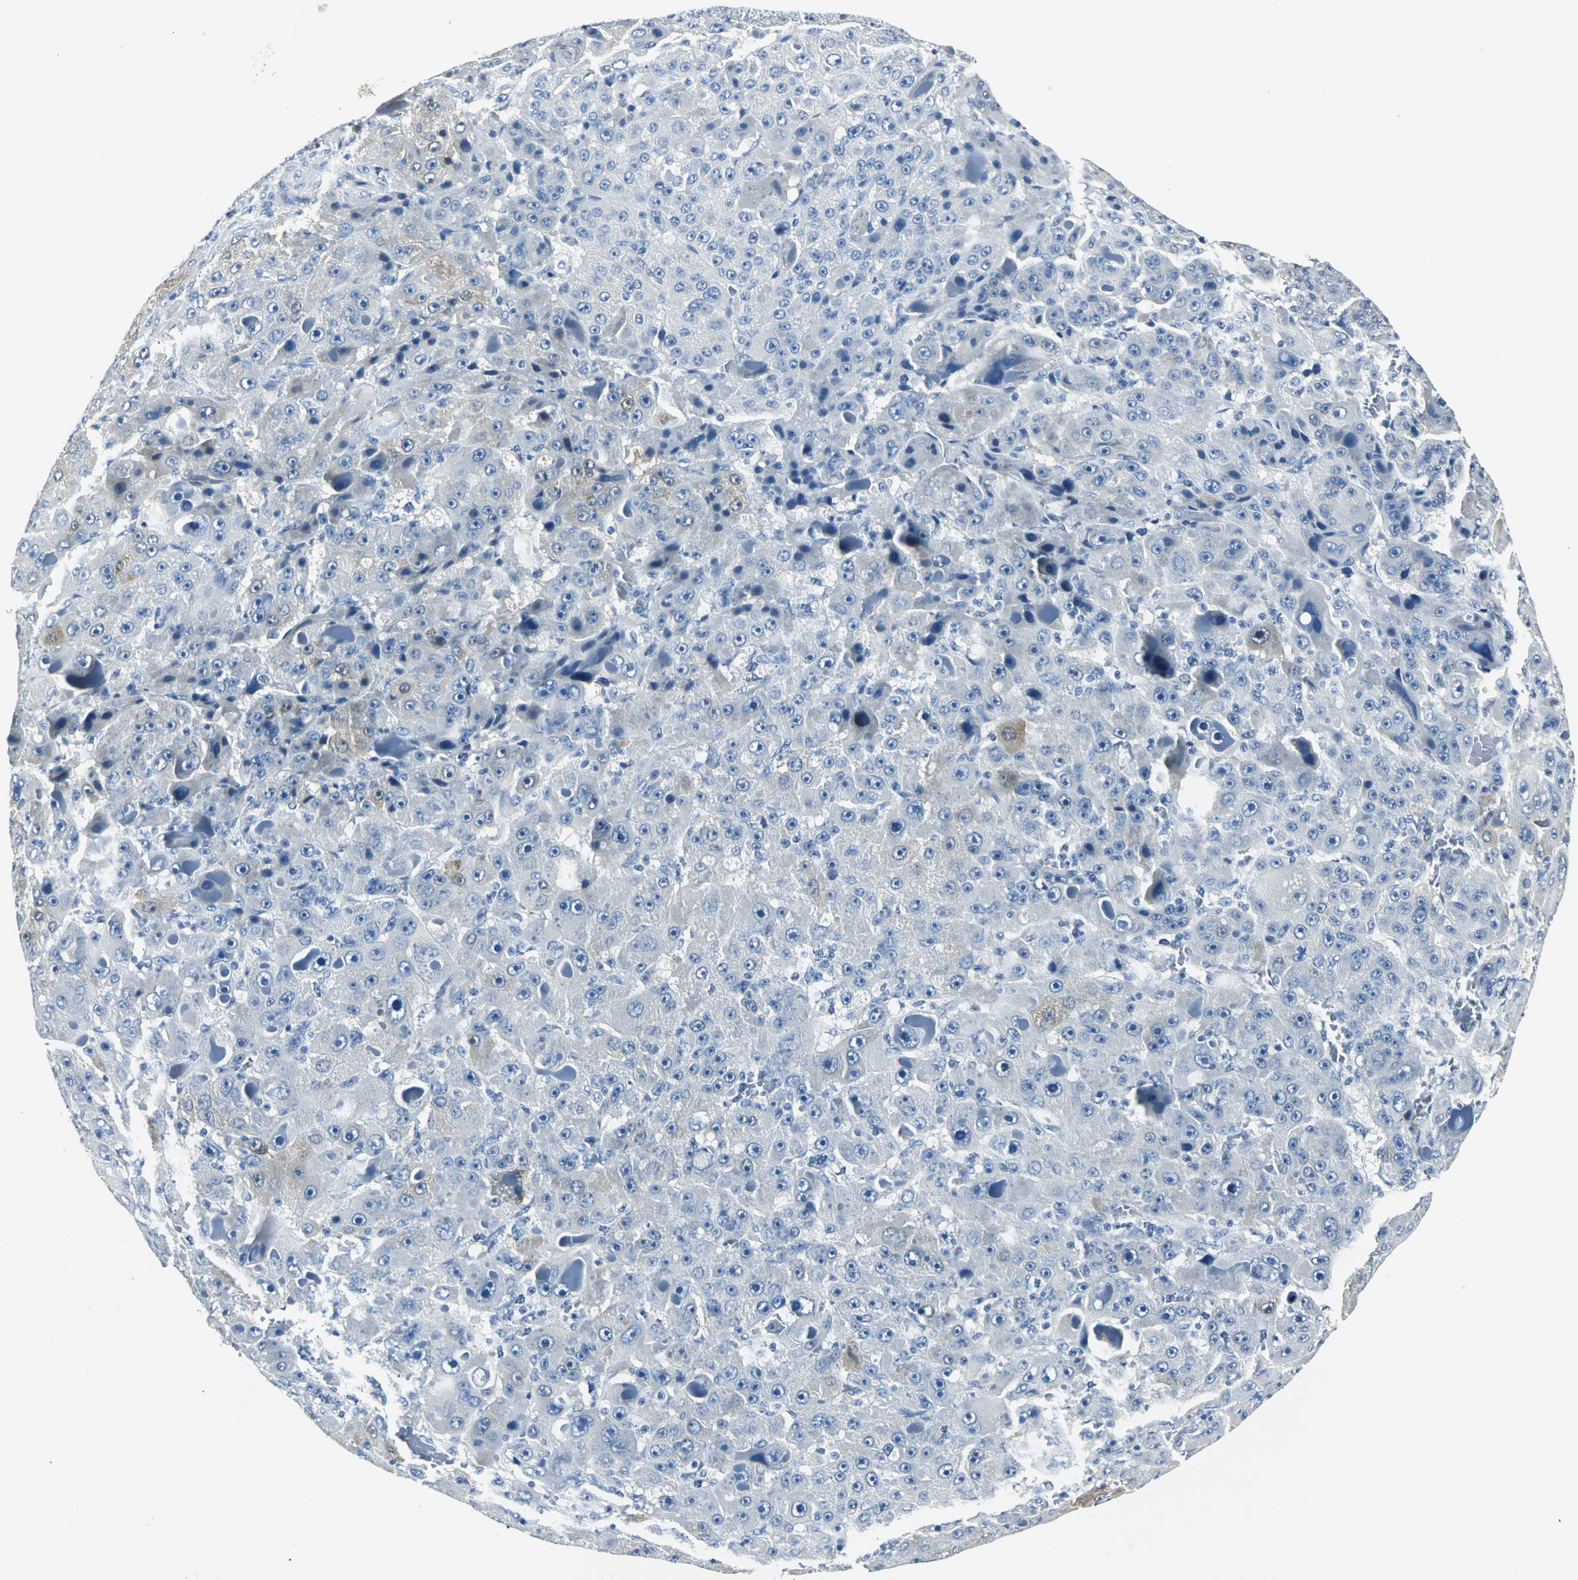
{"staining": {"intensity": "weak", "quantity": "<25%", "location": "cytoplasmic/membranous"}, "tissue": "liver cancer", "cell_type": "Tumor cells", "image_type": "cancer", "snomed": [{"axis": "morphology", "description": "Carcinoma, Hepatocellular, NOS"}, {"axis": "topography", "description": "Liver"}], "caption": "Tumor cells are negative for brown protein staining in liver cancer (hepatocellular carcinoma).", "gene": "RIPOR1", "patient": {"sex": "male", "age": 76}}